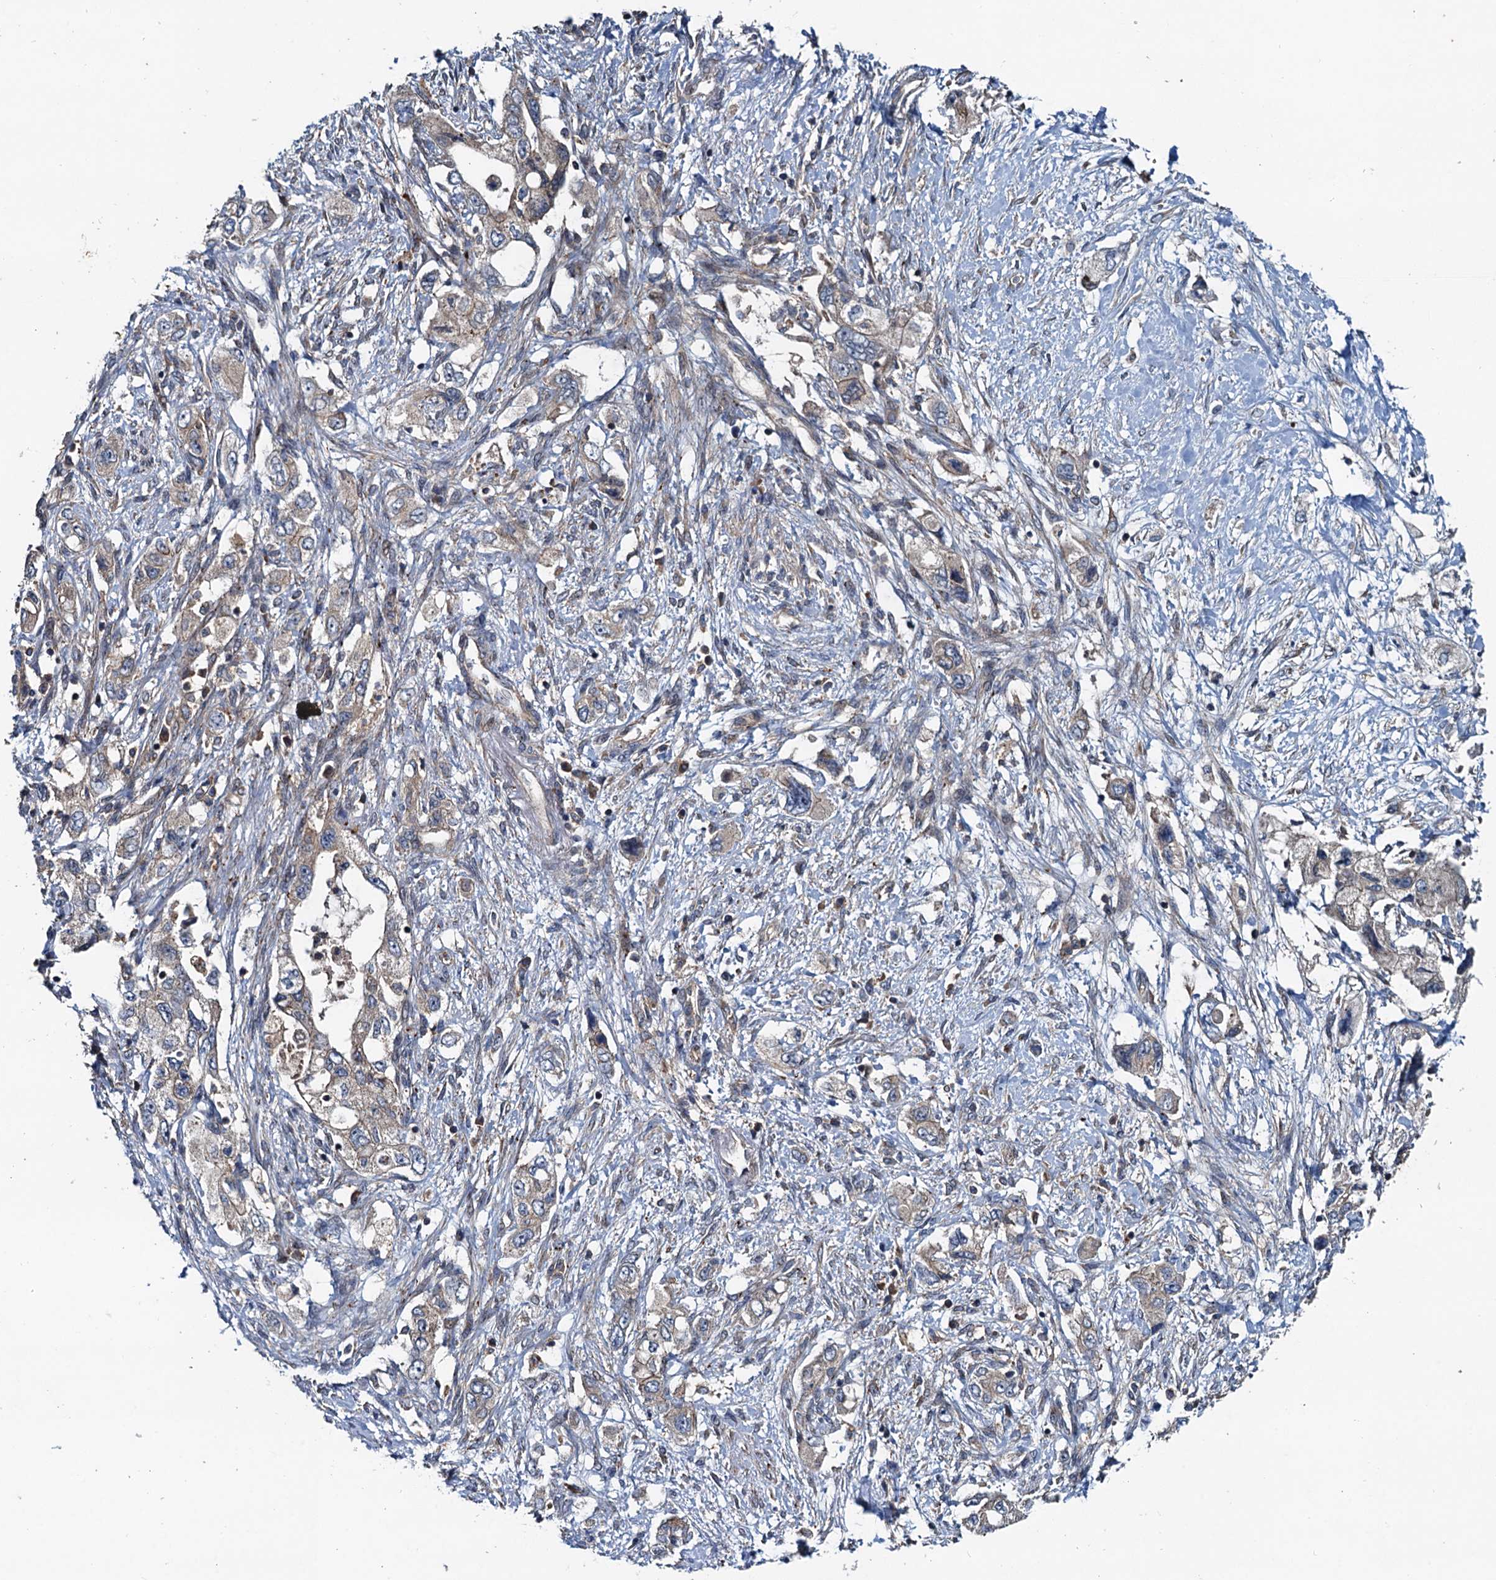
{"staining": {"intensity": "weak", "quantity": "<25%", "location": "cytoplasmic/membranous"}, "tissue": "pancreatic cancer", "cell_type": "Tumor cells", "image_type": "cancer", "snomed": [{"axis": "morphology", "description": "Adenocarcinoma, NOS"}, {"axis": "topography", "description": "Pancreas"}], "caption": "Protein analysis of adenocarcinoma (pancreatic) reveals no significant positivity in tumor cells.", "gene": "EFL1", "patient": {"sex": "female", "age": 73}}